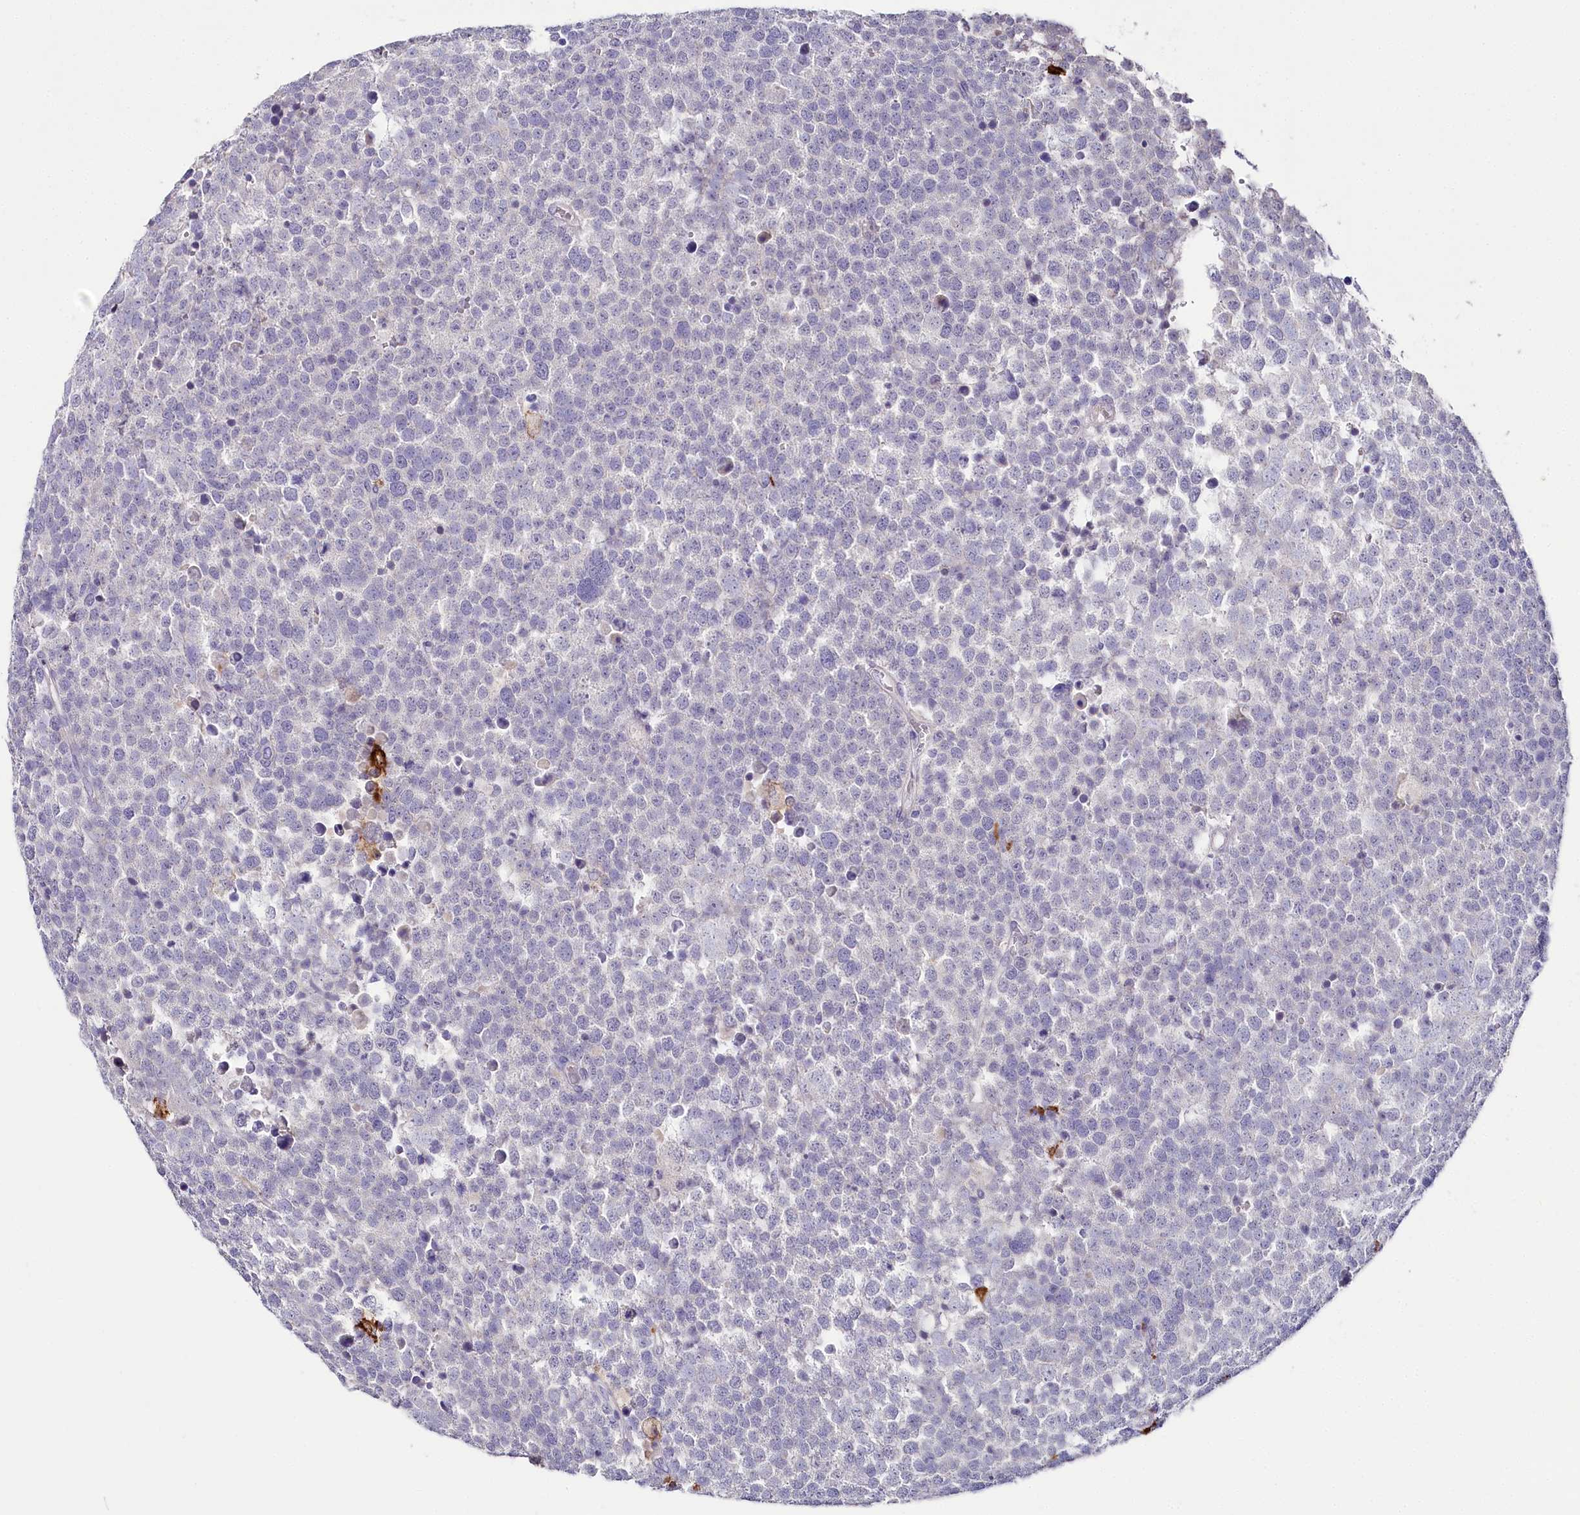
{"staining": {"intensity": "negative", "quantity": "none", "location": "none"}, "tissue": "testis cancer", "cell_type": "Tumor cells", "image_type": "cancer", "snomed": [{"axis": "morphology", "description": "Seminoma, NOS"}, {"axis": "topography", "description": "Testis"}], "caption": "High magnification brightfield microscopy of testis cancer stained with DAB (3,3'-diaminobenzidine) (brown) and counterstained with hematoxylin (blue): tumor cells show no significant staining.", "gene": "CLEC4M", "patient": {"sex": "male", "age": 71}}